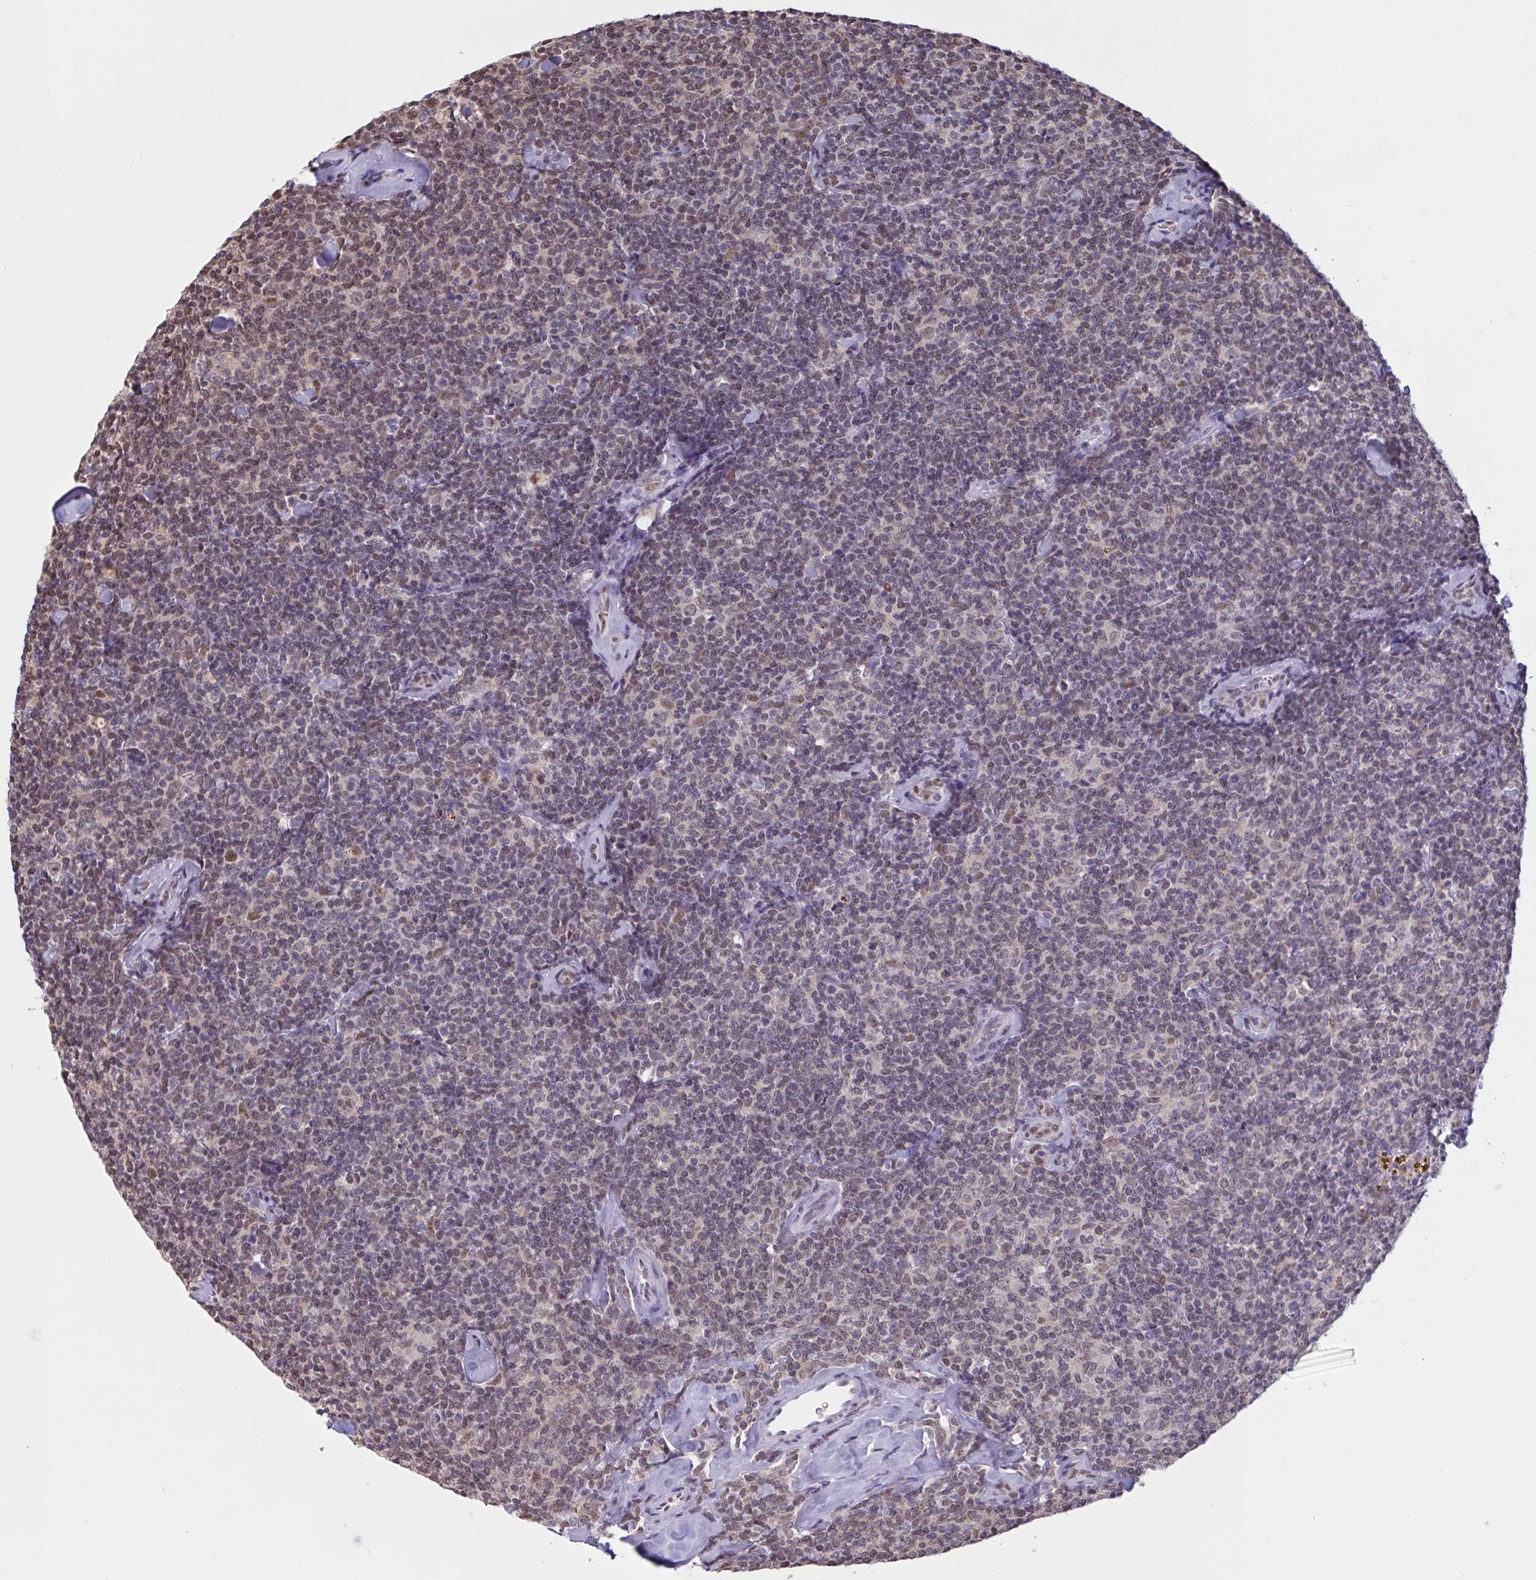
{"staining": {"intensity": "weak", "quantity": "25%-75%", "location": "nuclear"}, "tissue": "lymphoma", "cell_type": "Tumor cells", "image_type": "cancer", "snomed": [{"axis": "morphology", "description": "Malignant lymphoma, non-Hodgkin's type, Low grade"}, {"axis": "topography", "description": "Lymph node"}], "caption": "IHC of lymphoma demonstrates low levels of weak nuclear staining in about 25%-75% of tumor cells. IHC stains the protein in brown and the nuclei are stained blue.", "gene": "RBL1", "patient": {"sex": "female", "age": 56}}